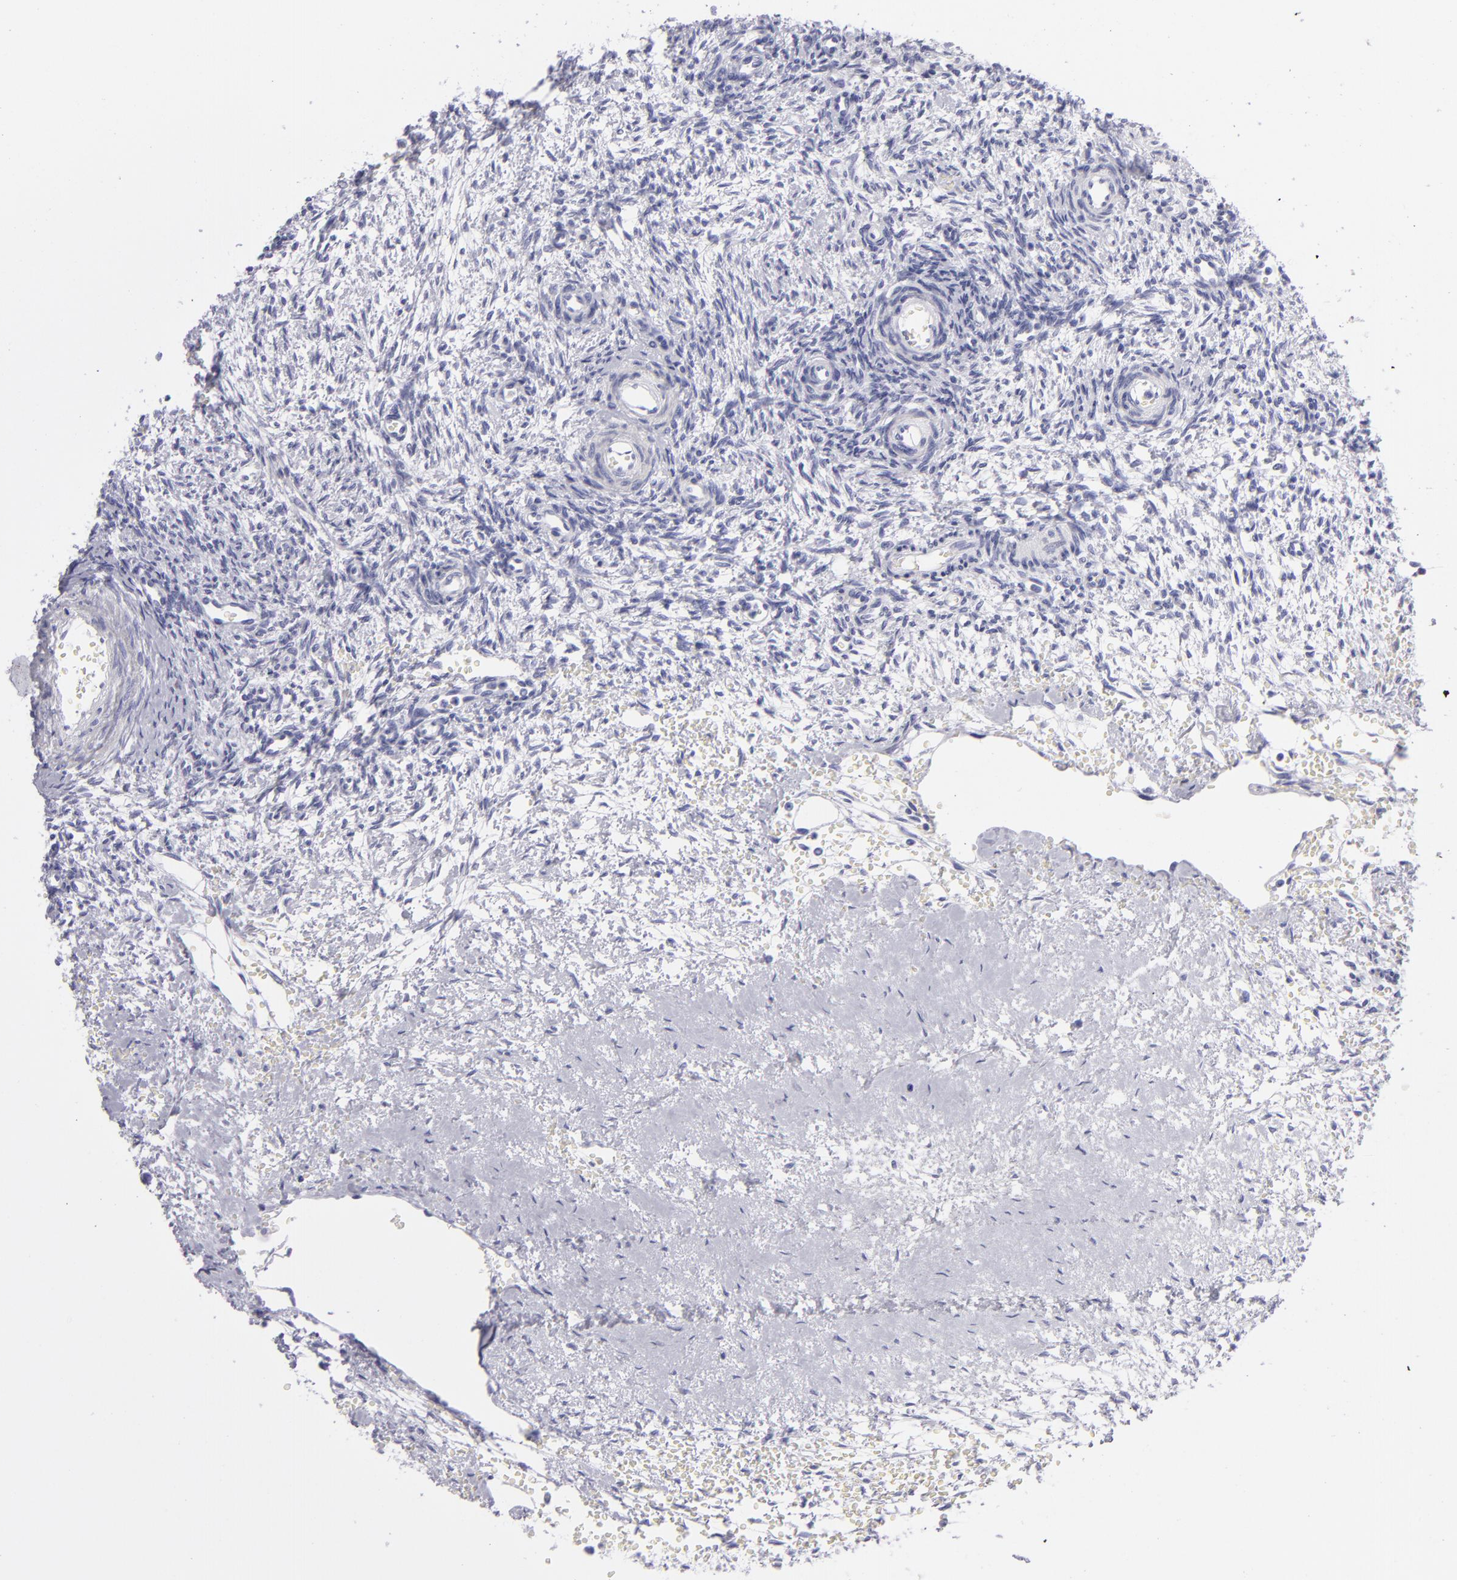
{"staining": {"intensity": "negative", "quantity": "none", "location": "none"}, "tissue": "ovary", "cell_type": "Follicle cells", "image_type": "normal", "snomed": [{"axis": "morphology", "description": "Normal tissue, NOS"}, {"axis": "topography", "description": "Ovary"}], "caption": "Follicle cells are negative for protein expression in normal human ovary. The staining was performed using DAB (3,3'-diaminobenzidine) to visualize the protein expression in brown, while the nuclei were stained in blue with hematoxylin (Magnification: 20x).", "gene": "PVALB", "patient": {"sex": "female", "age": 39}}